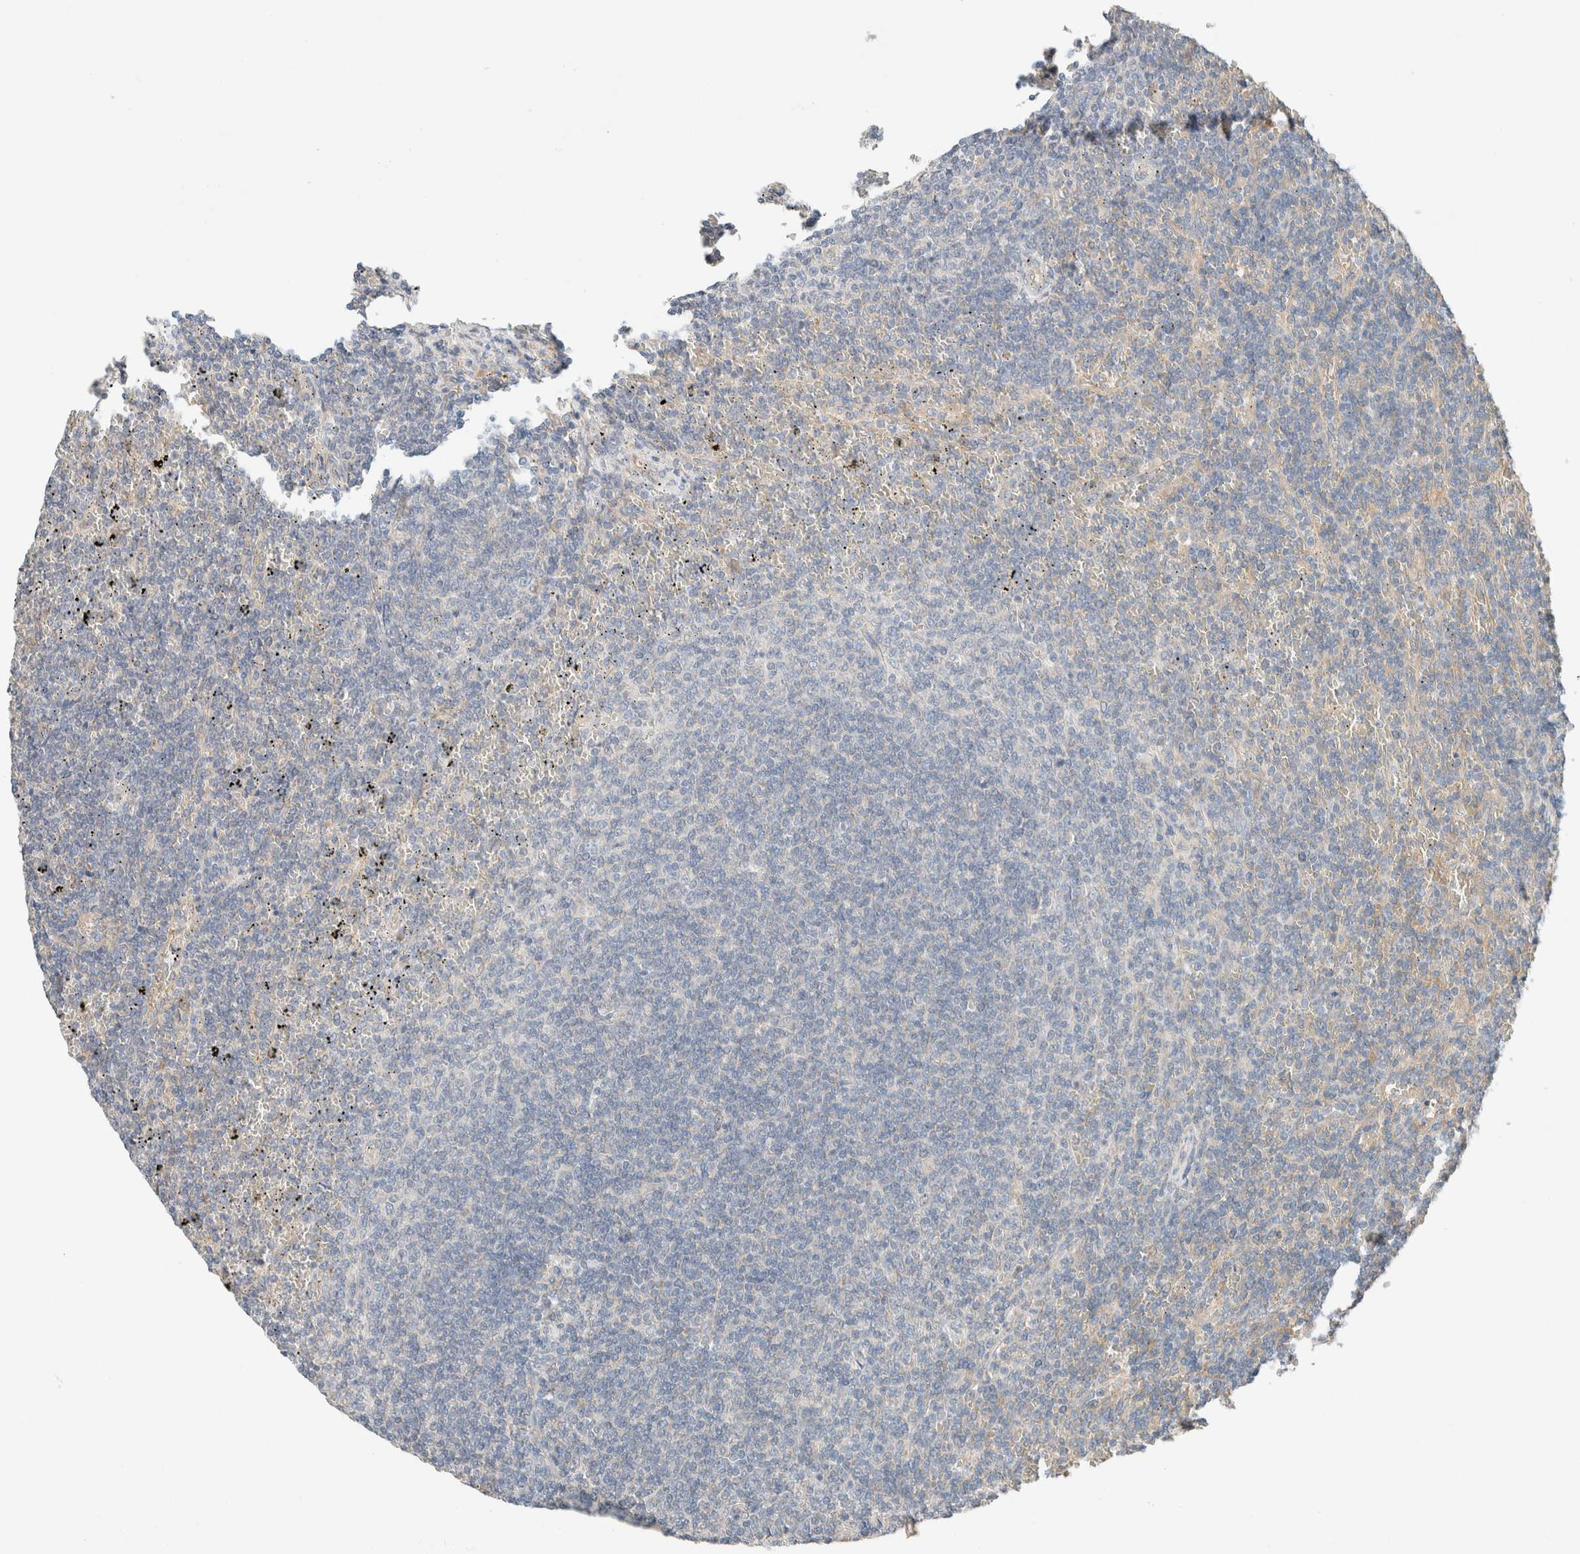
{"staining": {"intensity": "negative", "quantity": "none", "location": "none"}, "tissue": "lymphoma", "cell_type": "Tumor cells", "image_type": "cancer", "snomed": [{"axis": "morphology", "description": "Malignant lymphoma, non-Hodgkin's type, Low grade"}, {"axis": "topography", "description": "Spleen"}], "caption": "Tumor cells are negative for protein expression in human lymphoma.", "gene": "PCM1", "patient": {"sex": "female", "age": 50}}